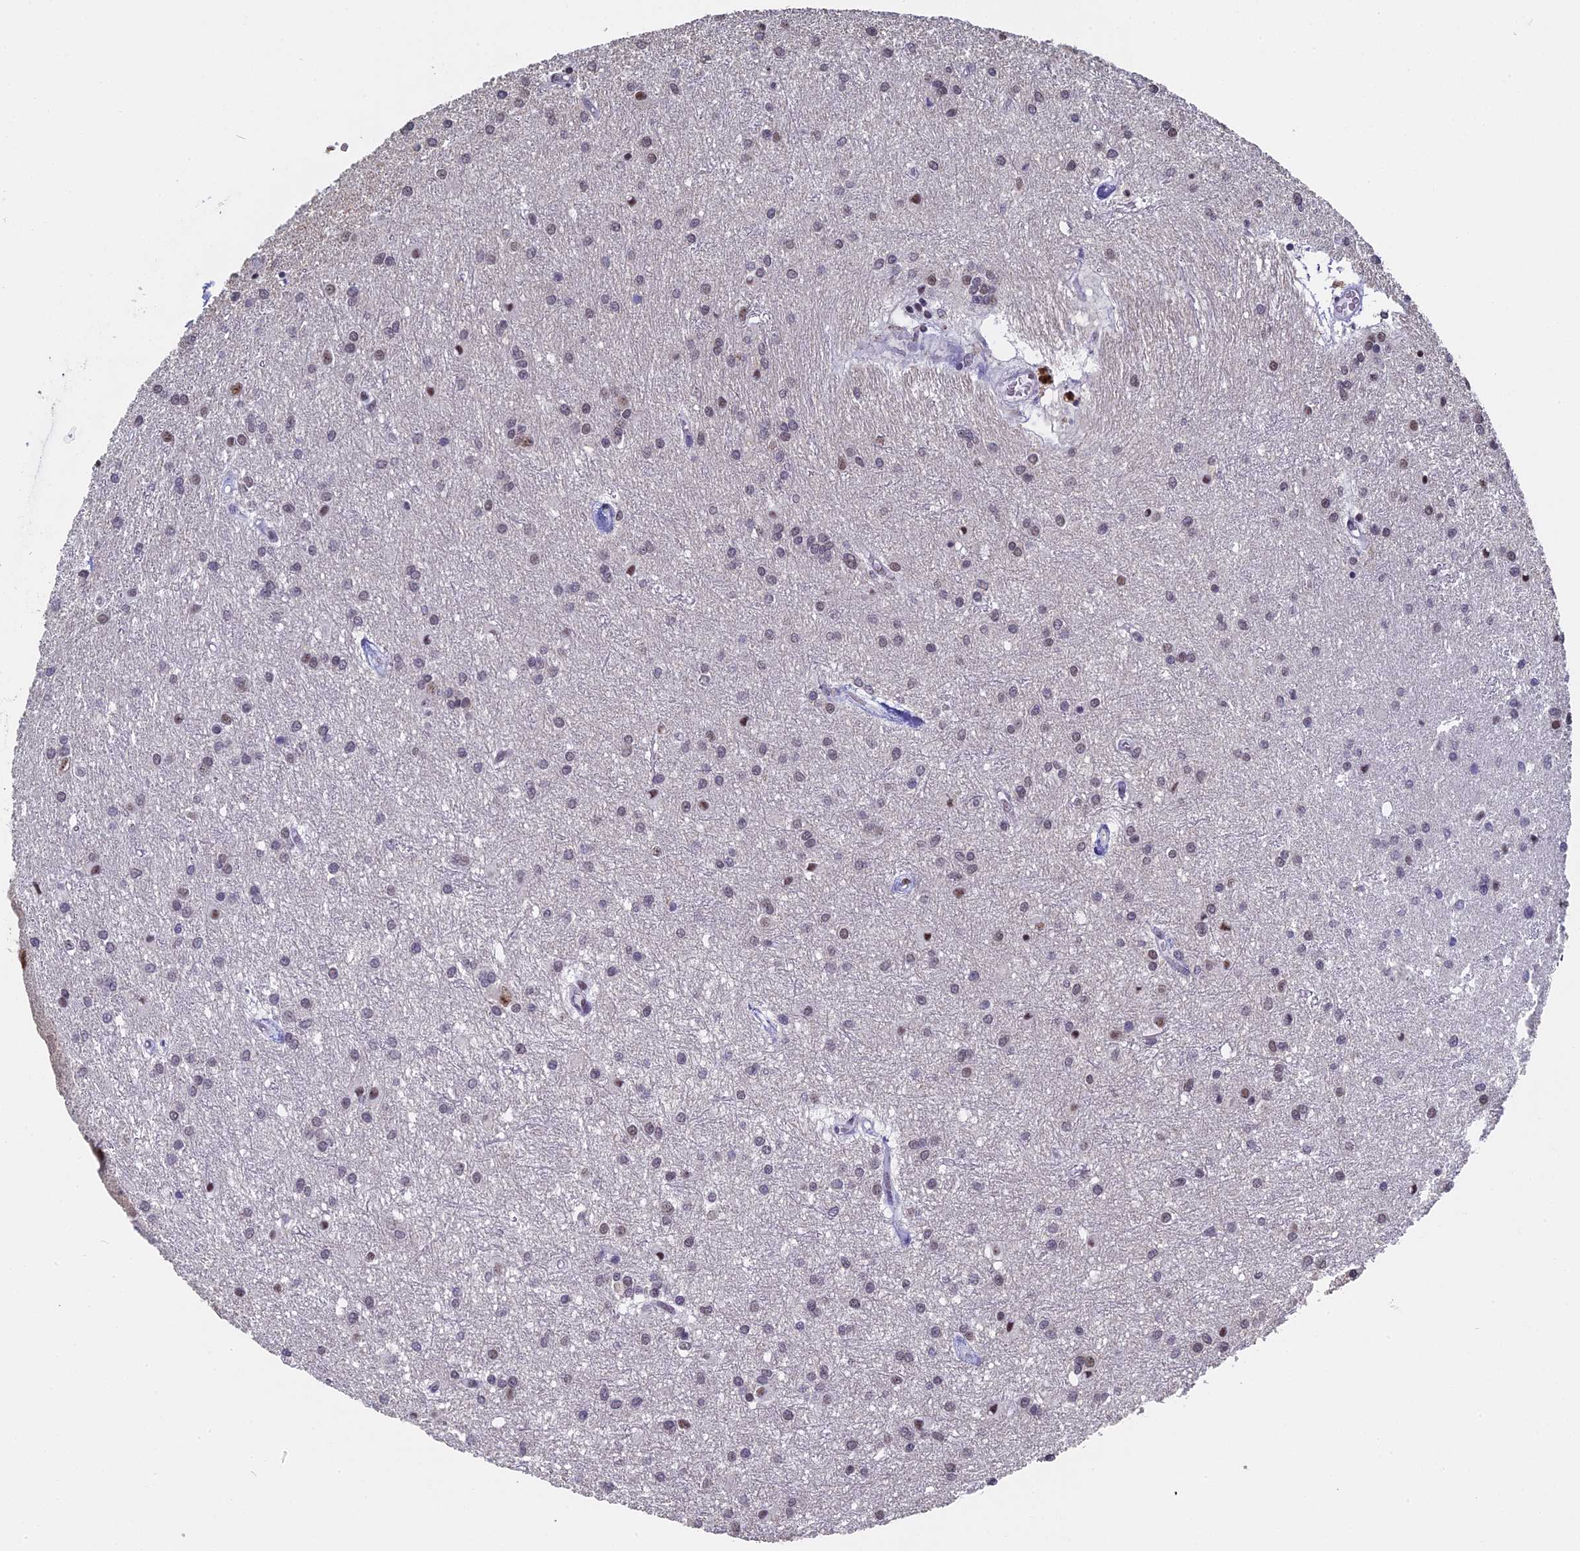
{"staining": {"intensity": "moderate", "quantity": "<25%", "location": "nuclear"}, "tissue": "glioma", "cell_type": "Tumor cells", "image_type": "cancer", "snomed": [{"axis": "morphology", "description": "Glioma, malignant, High grade"}, {"axis": "topography", "description": "Brain"}], "caption": "Protein staining of glioma tissue demonstrates moderate nuclear positivity in approximately <25% of tumor cells. (DAB IHC, brown staining for protein, blue staining for nuclei).", "gene": "CD2BP2", "patient": {"sex": "female", "age": 50}}